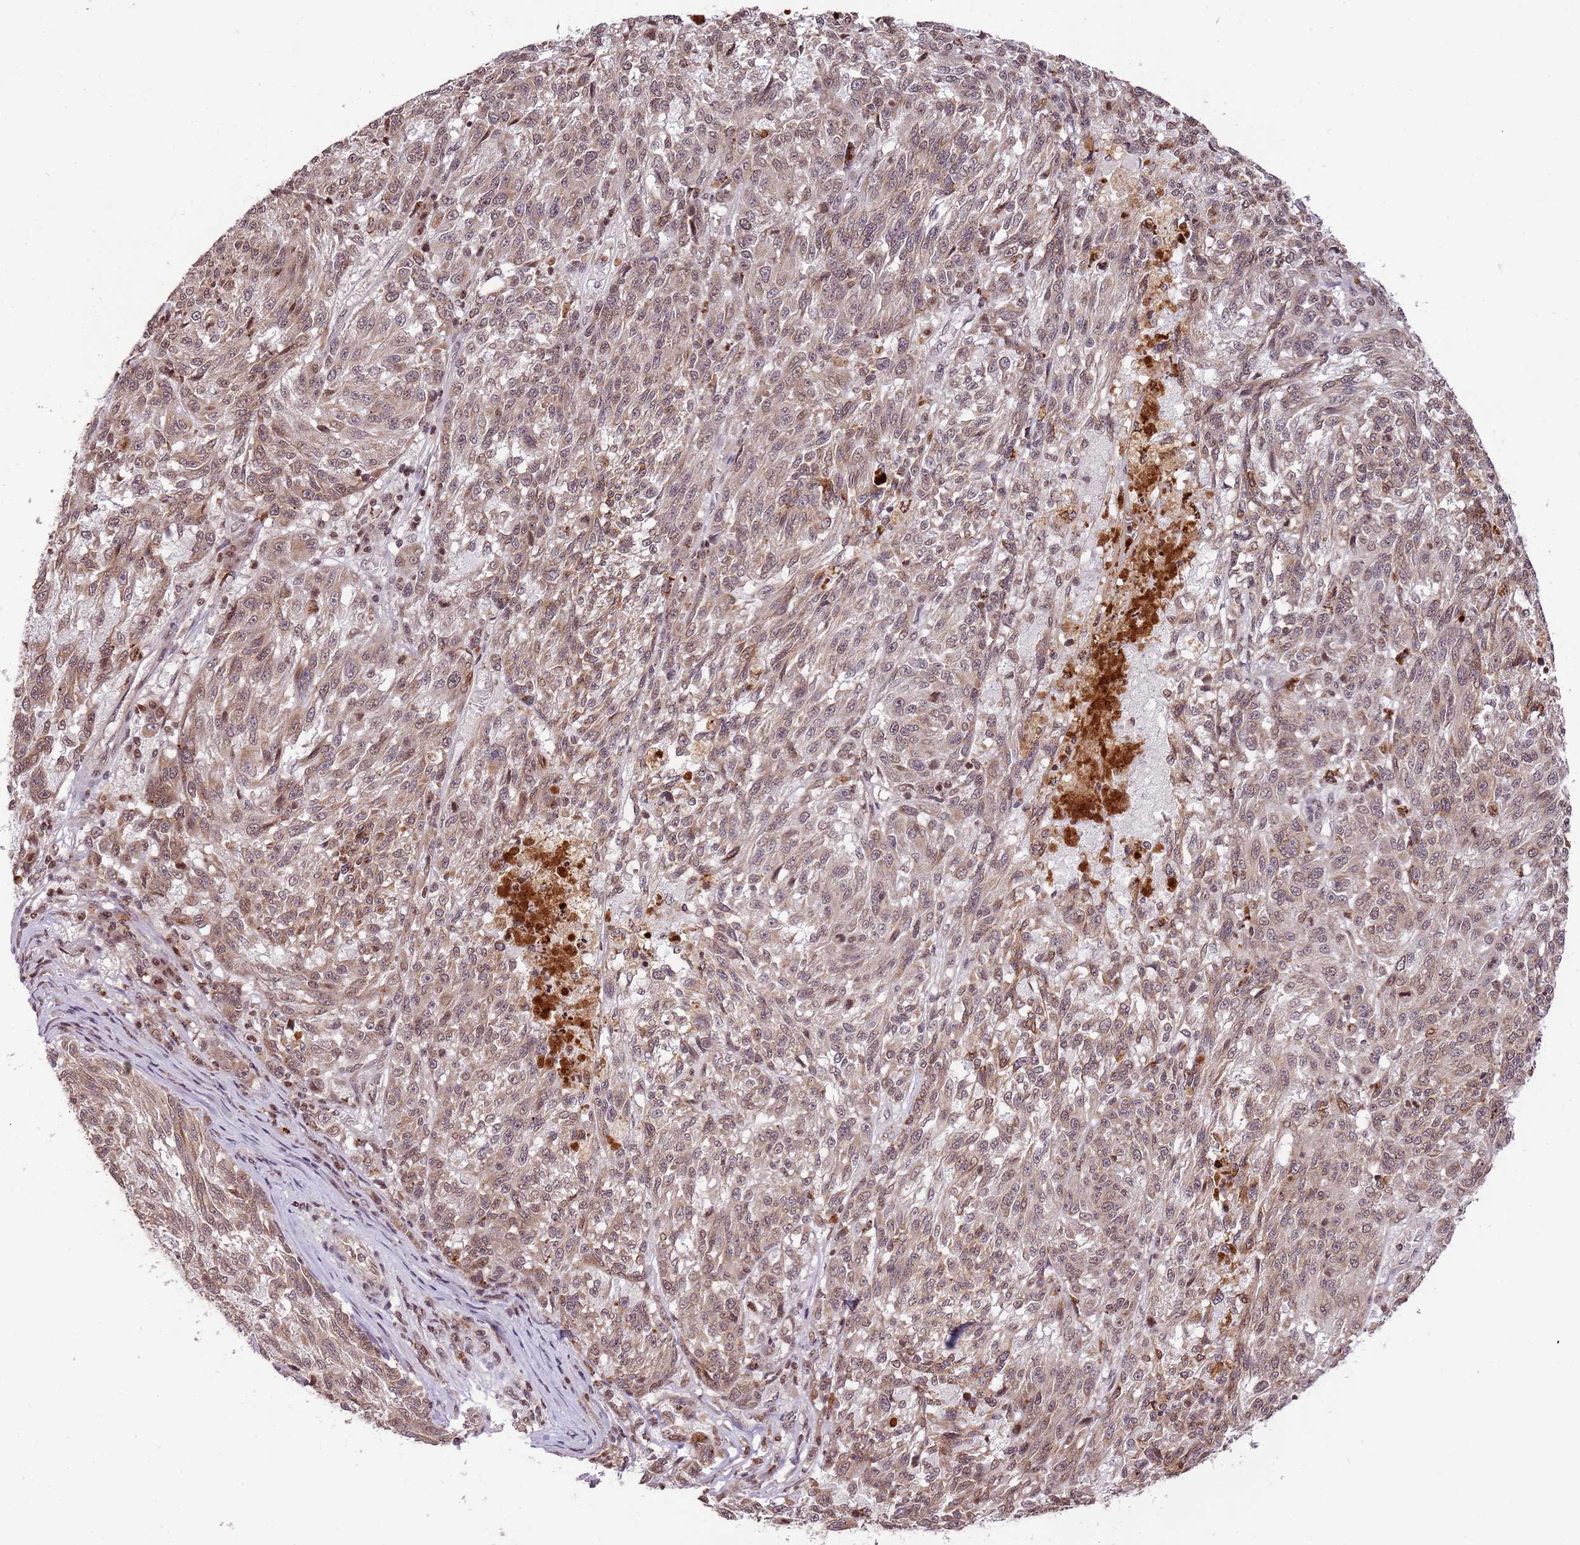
{"staining": {"intensity": "weak", "quantity": ">75%", "location": "cytoplasmic/membranous,nuclear"}, "tissue": "melanoma", "cell_type": "Tumor cells", "image_type": "cancer", "snomed": [{"axis": "morphology", "description": "Malignant melanoma, NOS"}, {"axis": "topography", "description": "Skin"}], "caption": "Tumor cells exhibit weak cytoplasmic/membranous and nuclear staining in about >75% of cells in malignant melanoma. The staining is performed using DAB (3,3'-diaminobenzidine) brown chromogen to label protein expression. The nuclei are counter-stained blue using hematoxylin.", "gene": "SAMSN1", "patient": {"sex": "male", "age": 53}}